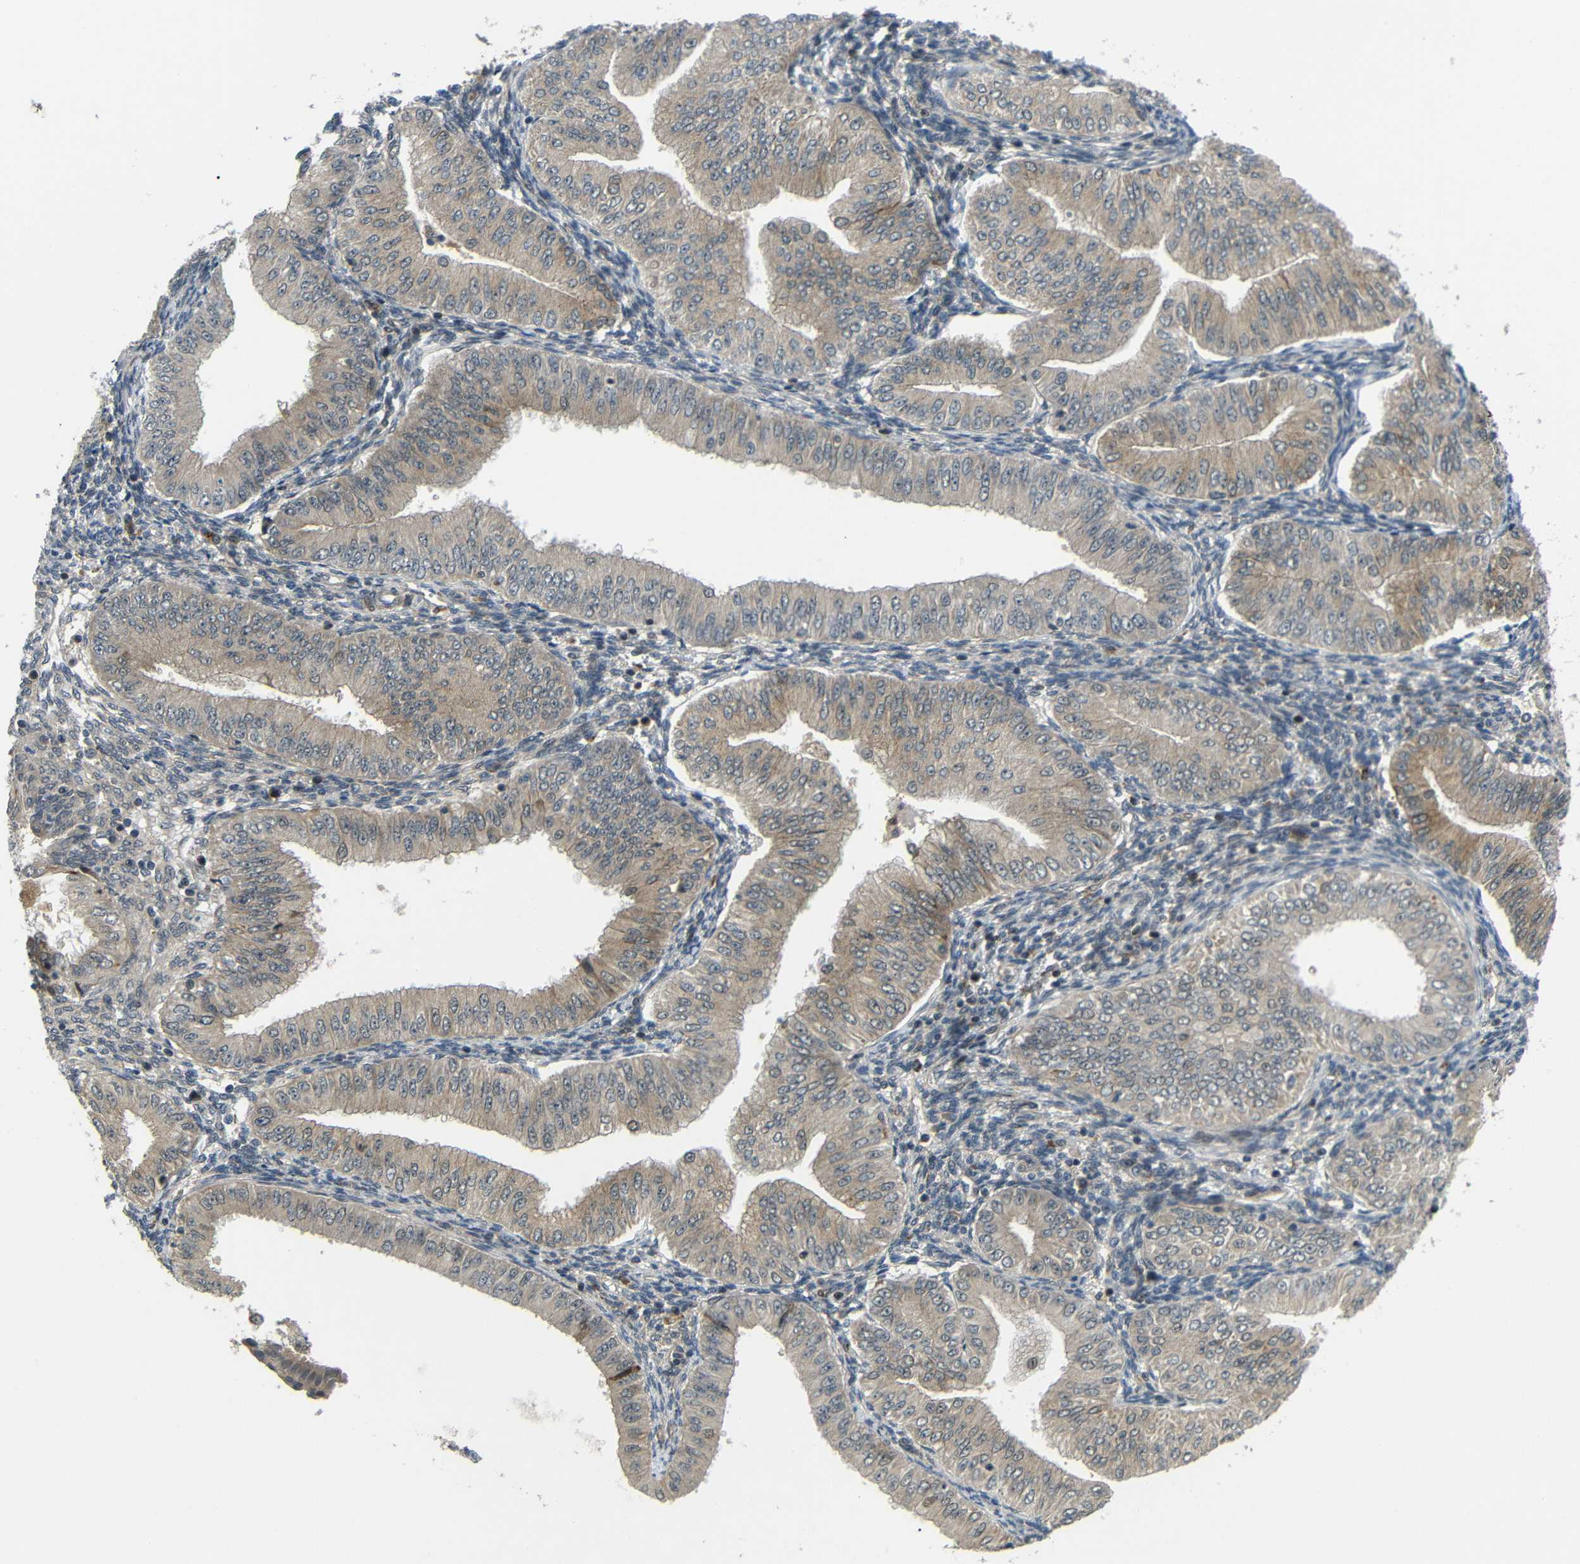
{"staining": {"intensity": "moderate", "quantity": ">75%", "location": "cytoplasmic/membranous"}, "tissue": "endometrial cancer", "cell_type": "Tumor cells", "image_type": "cancer", "snomed": [{"axis": "morphology", "description": "Normal tissue, NOS"}, {"axis": "morphology", "description": "Adenocarcinoma, NOS"}, {"axis": "topography", "description": "Endometrium"}], "caption": "High-magnification brightfield microscopy of endometrial cancer stained with DAB (3,3'-diaminobenzidine) (brown) and counterstained with hematoxylin (blue). tumor cells exhibit moderate cytoplasmic/membranous expression is present in approximately>75% of cells.", "gene": "SYDE1", "patient": {"sex": "female", "age": 53}}